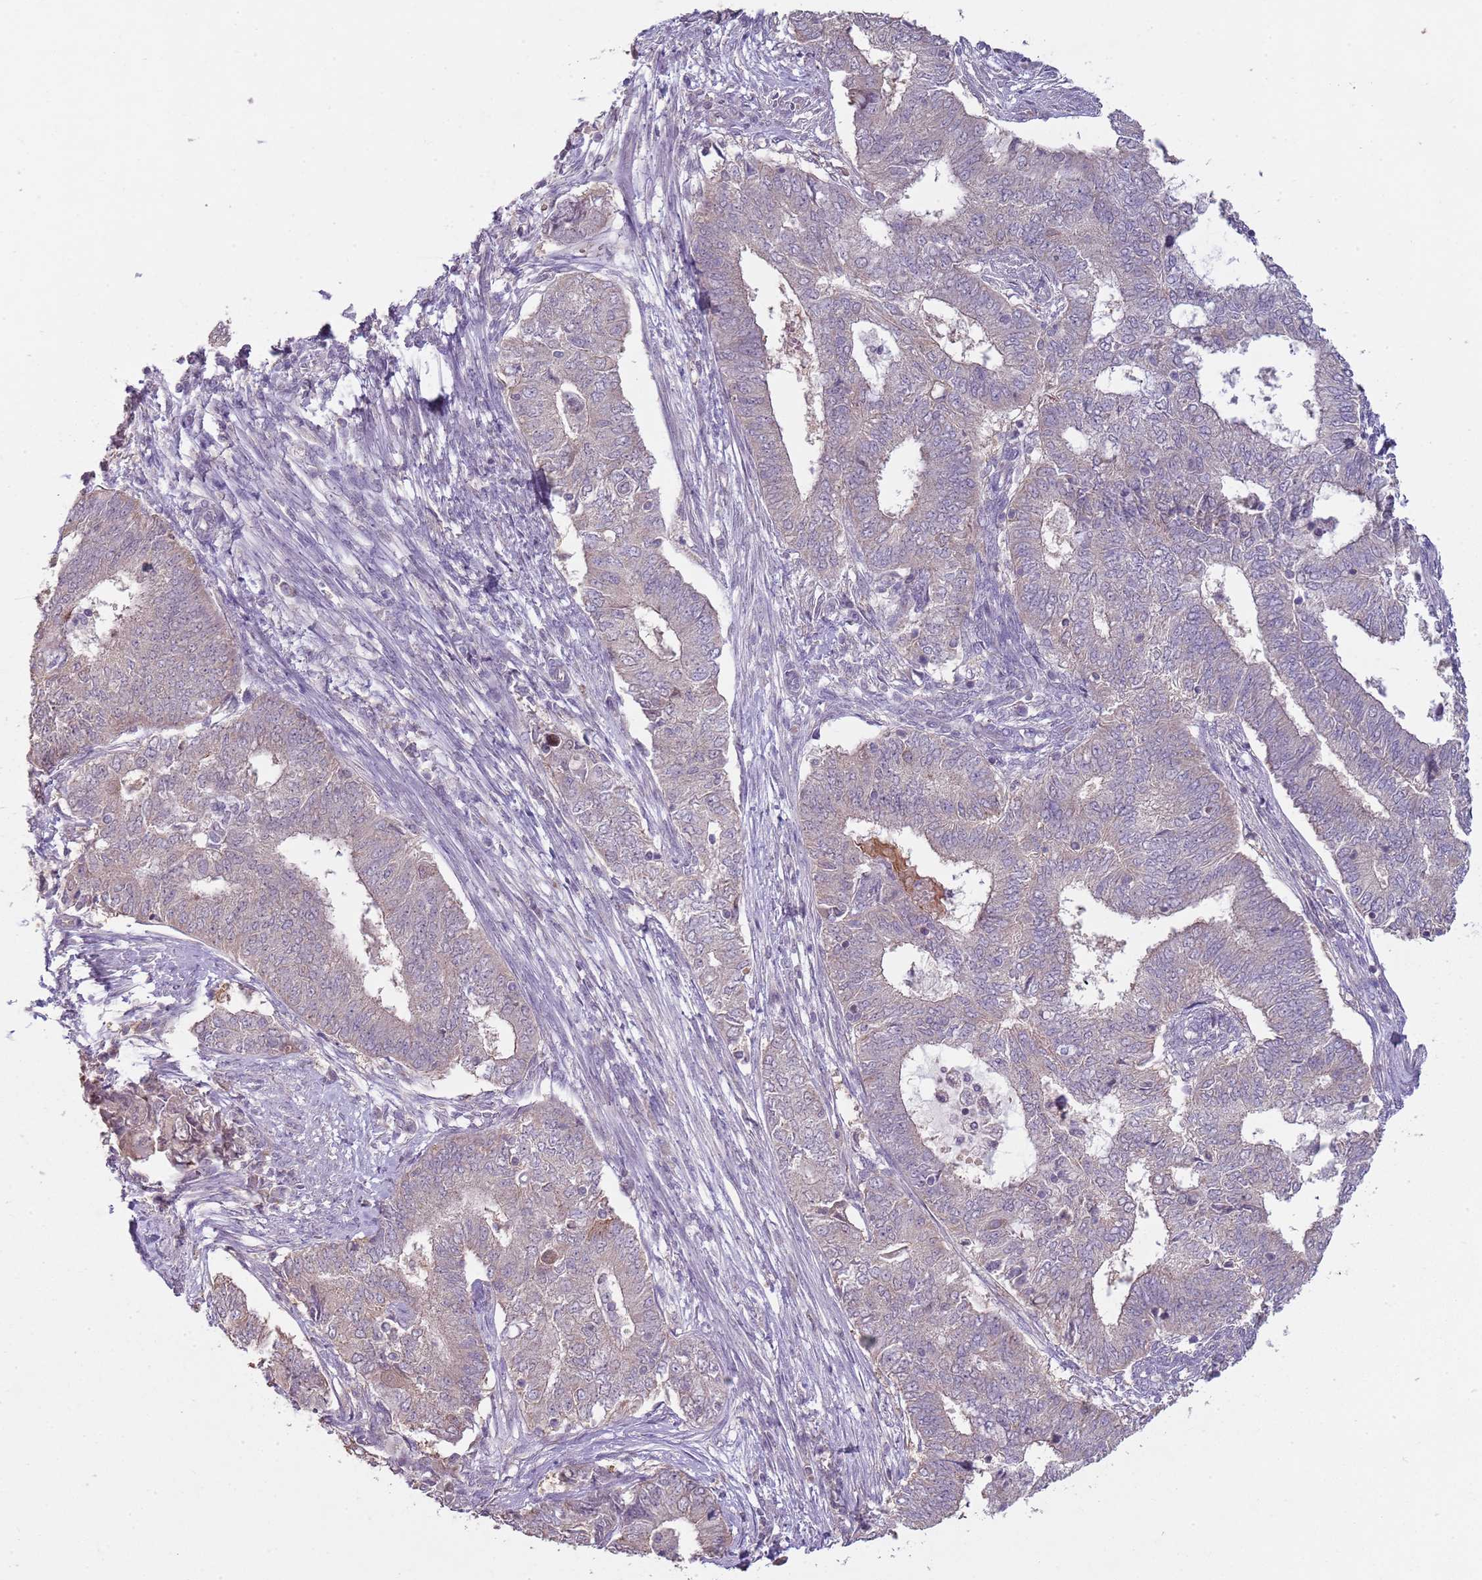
{"staining": {"intensity": "negative", "quantity": "none", "location": "none"}, "tissue": "endometrial cancer", "cell_type": "Tumor cells", "image_type": "cancer", "snomed": [{"axis": "morphology", "description": "Adenocarcinoma, NOS"}, {"axis": "topography", "description": "Endometrium"}], "caption": "A high-resolution image shows immunohistochemistry (IHC) staining of endometrial cancer (adenocarcinoma), which exhibits no significant positivity in tumor cells.", "gene": "TEKT4", "patient": {"sex": "female", "age": 62}}